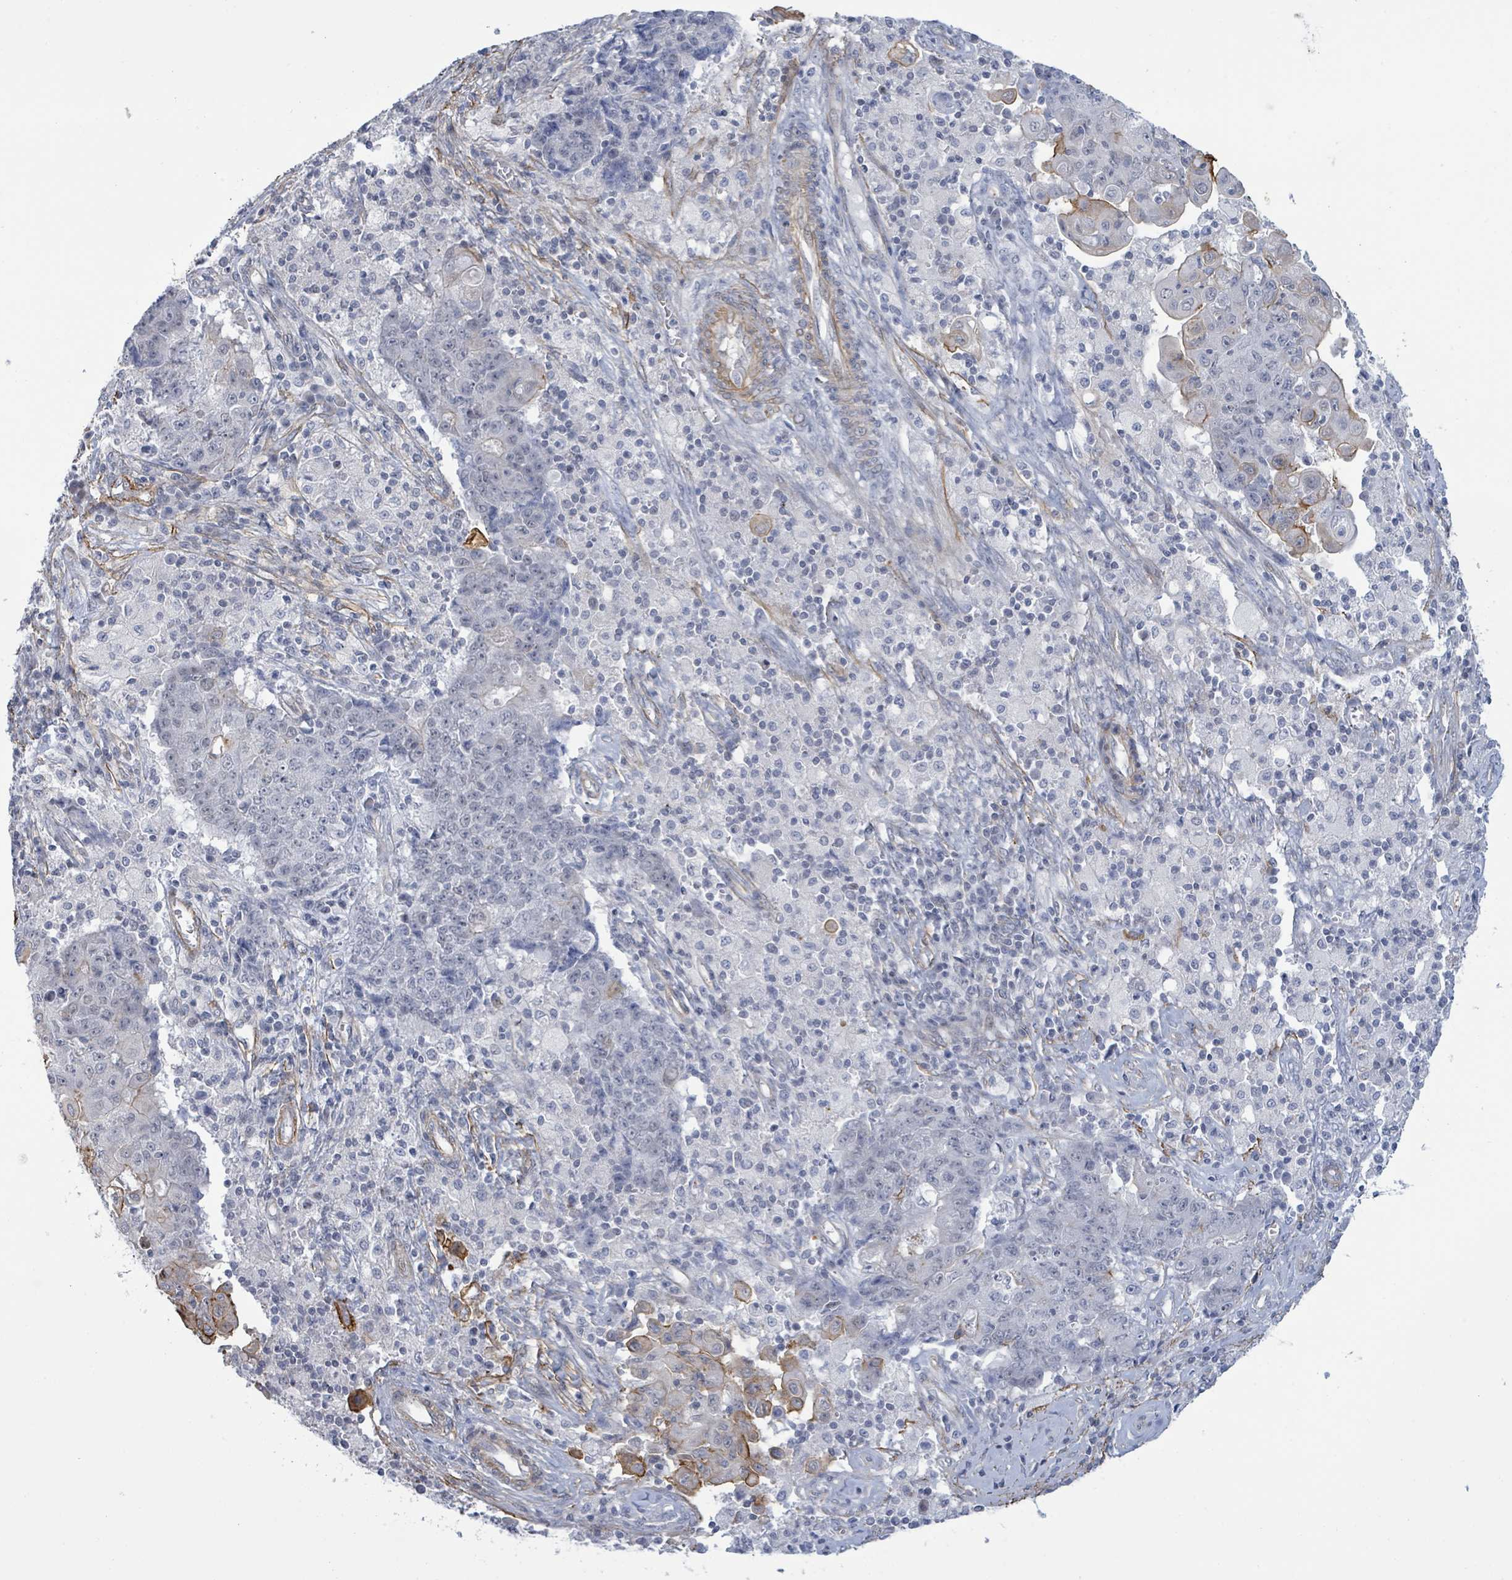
{"staining": {"intensity": "negative", "quantity": "none", "location": "none"}, "tissue": "ovarian cancer", "cell_type": "Tumor cells", "image_type": "cancer", "snomed": [{"axis": "morphology", "description": "Carcinoma, endometroid"}, {"axis": "topography", "description": "Ovary"}], "caption": "An immunohistochemistry histopathology image of ovarian endometroid carcinoma is shown. There is no staining in tumor cells of ovarian endometroid carcinoma.", "gene": "DMRTC1B", "patient": {"sex": "female", "age": 42}}